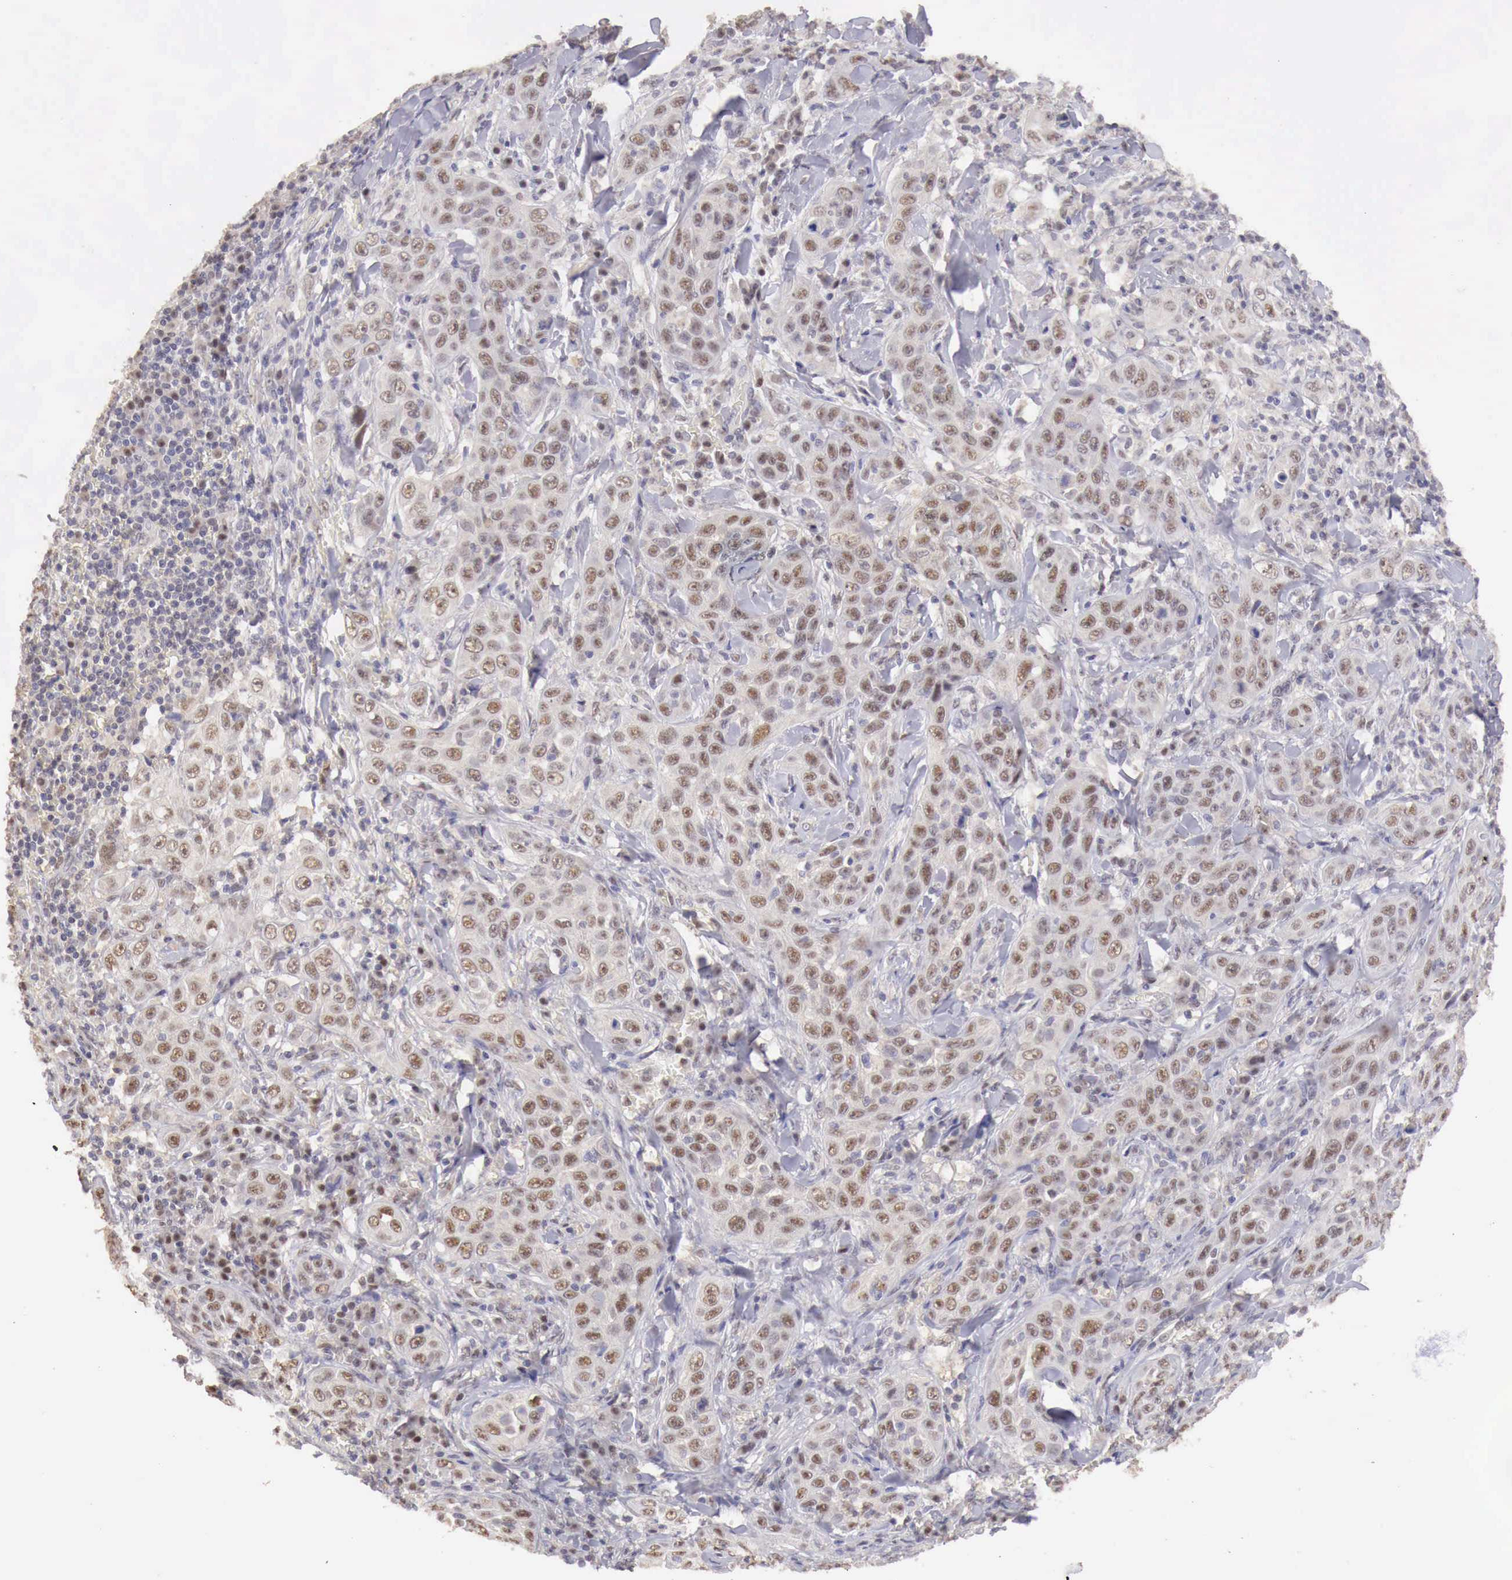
{"staining": {"intensity": "moderate", "quantity": "25%-75%", "location": "nuclear"}, "tissue": "skin cancer", "cell_type": "Tumor cells", "image_type": "cancer", "snomed": [{"axis": "morphology", "description": "Squamous cell carcinoma, NOS"}, {"axis": "topography", "description": "Skin"}], "caption": "Moderate nuclear positivity for a protein is seen in approximately 25%-75% of tumor cells of skin cancer using immunohistochemistry (IHC).", "gene": "UBA1", "patient": {"sex": "male", "age": 84}}